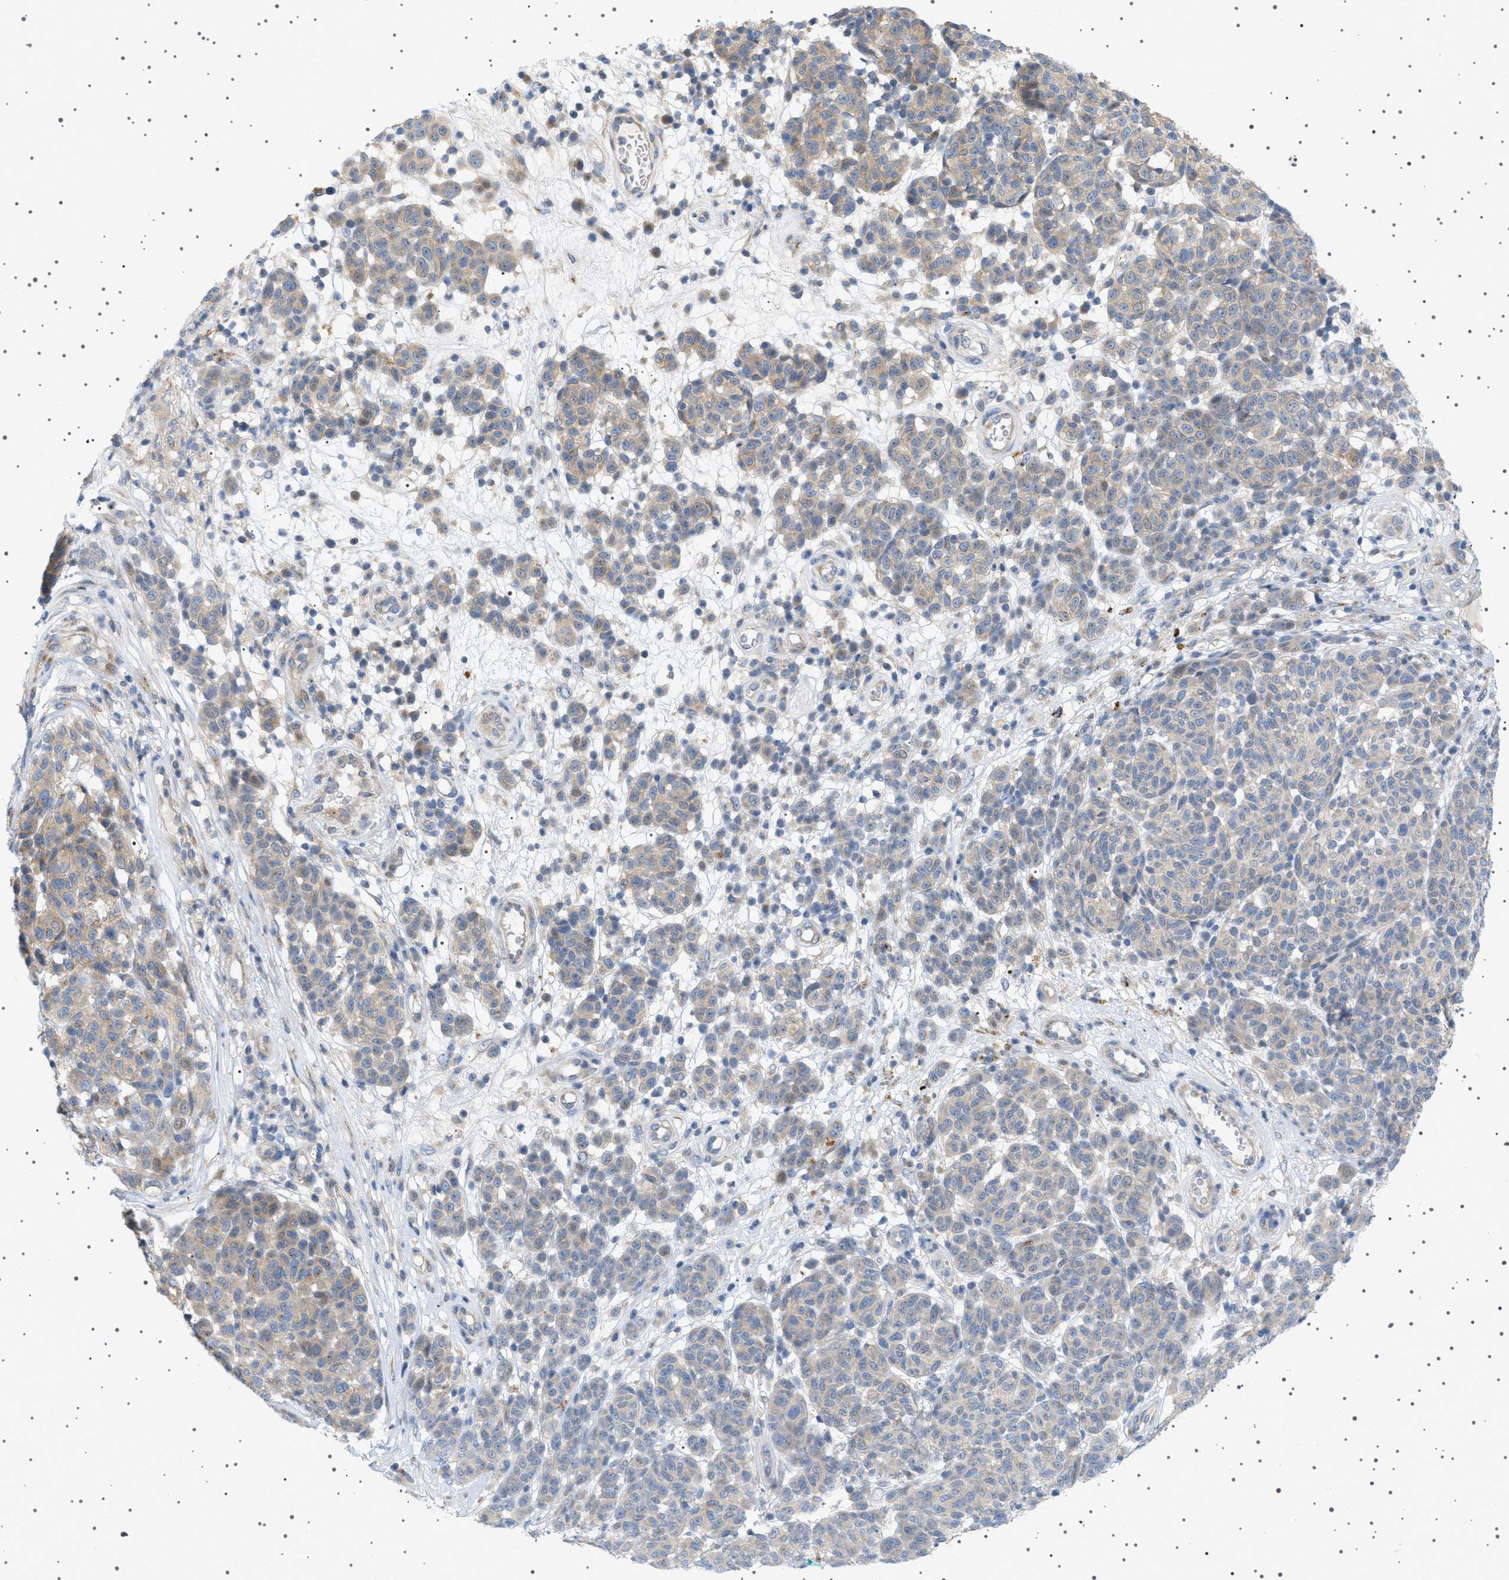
{"staining": {"intensity": "weak", "quantity": "<25%", "location": "cytoplasmic/membranous"}, "tissue": "melanoma", "cell_type": "Tumor cells", "image_type": "cancer", "snomed": [{"axis": "morphology", "description": "Malignant melanoma, NOS"}, {"axis": "topography", "description": "Skin"}], "caption": "Tumor cells show no significant expression in melanoma.", "gene": "ADCY10", "patient": {"sex": "male", "age": 59}}